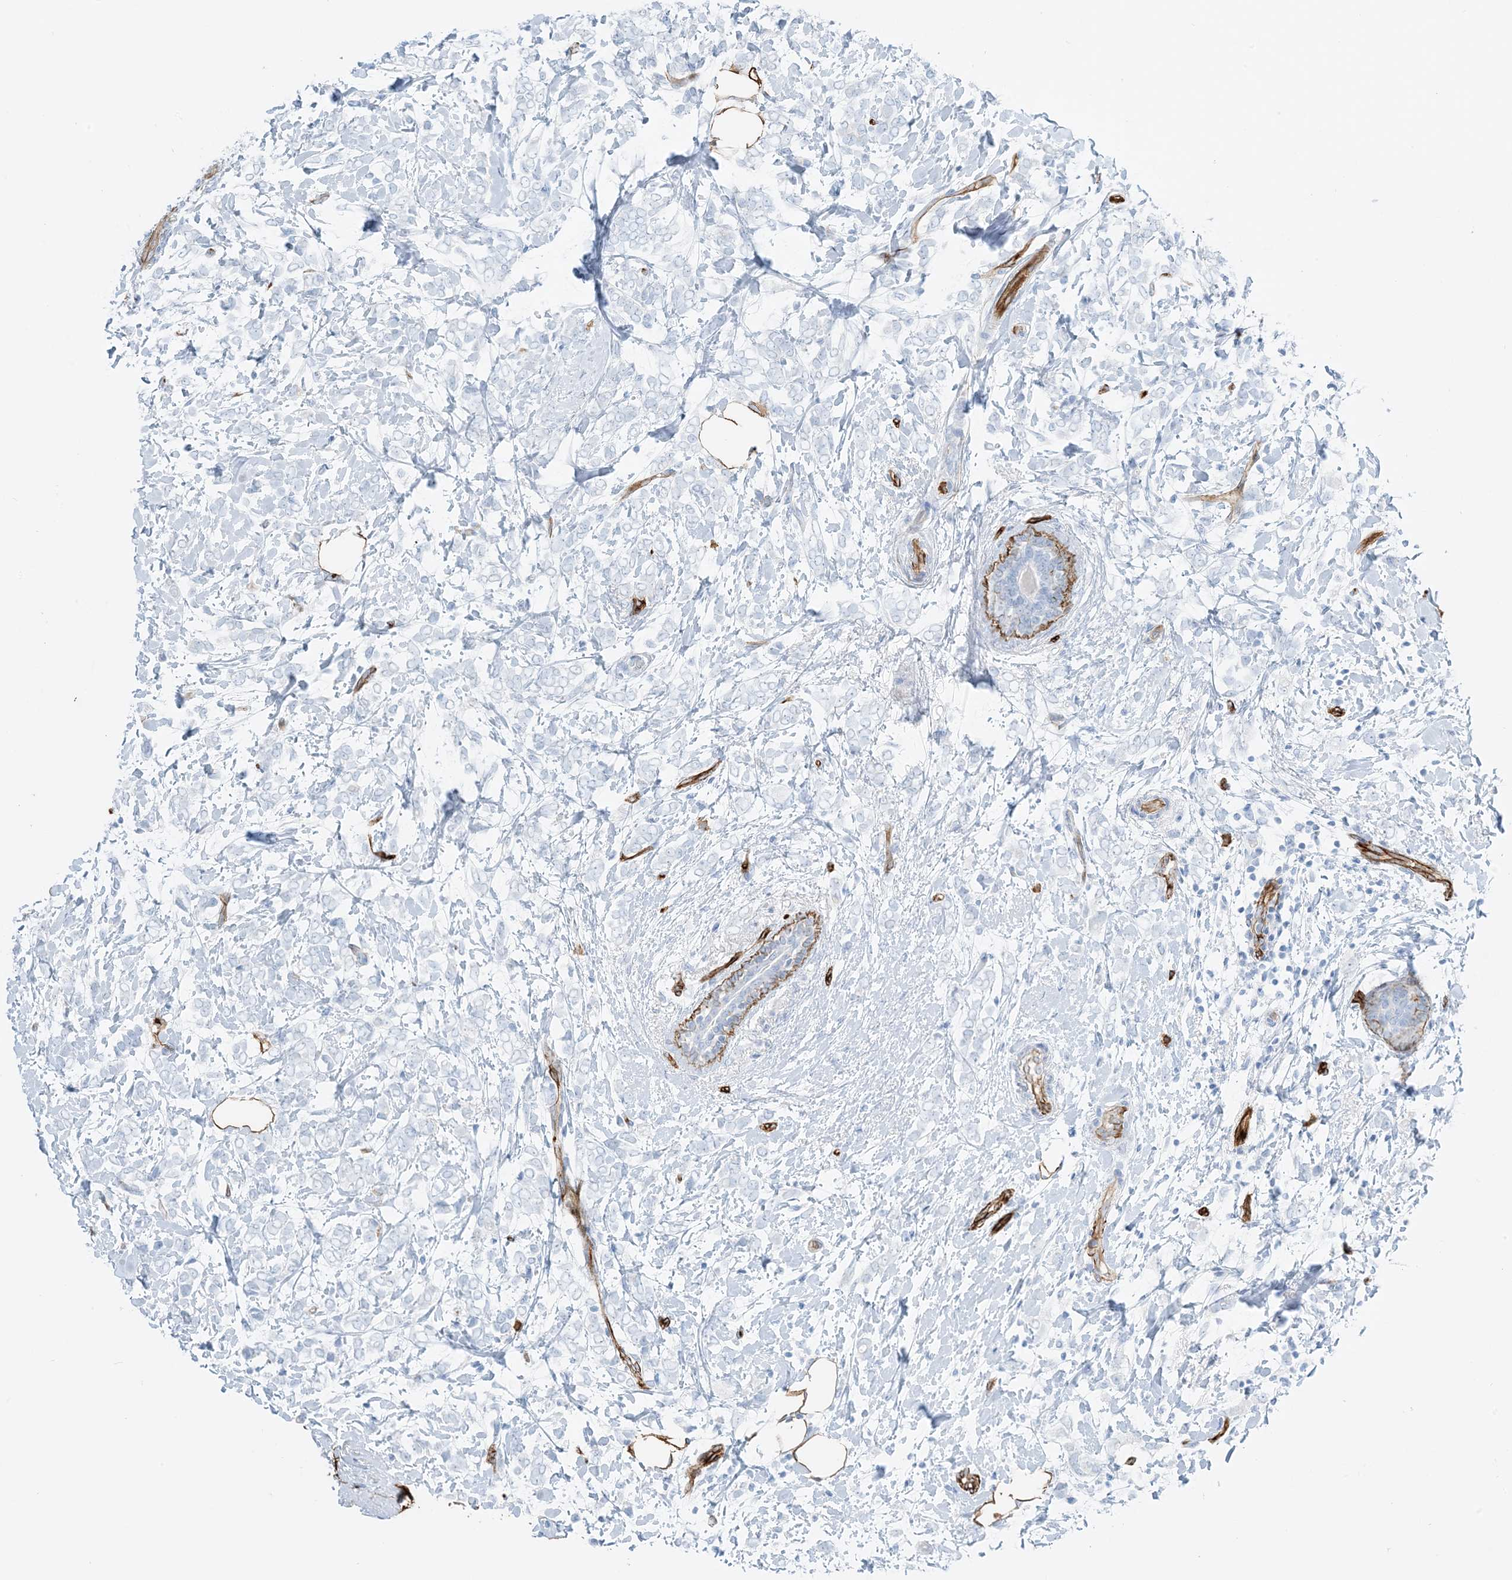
{"staining": {"intensity": "negative", "quantity": "none", "location": "none"}, "tissue": "breast cancer", "cell_type": "Tumor cells", "image_type": "cancer", "snomed": [{"axis": "morphology", "description": "Normal tissue, NOS"}, {"axis": "morphology", "description": "Lobular carcinoma"}, {"axis": "topography", "description": "Breast"}], "caption": "Protein analysis of breast lobular carcinoma reveals no significant staining in tumor cells.", "gene": "EPS8L3", "patient": {"sex": "female", "age": 47}}